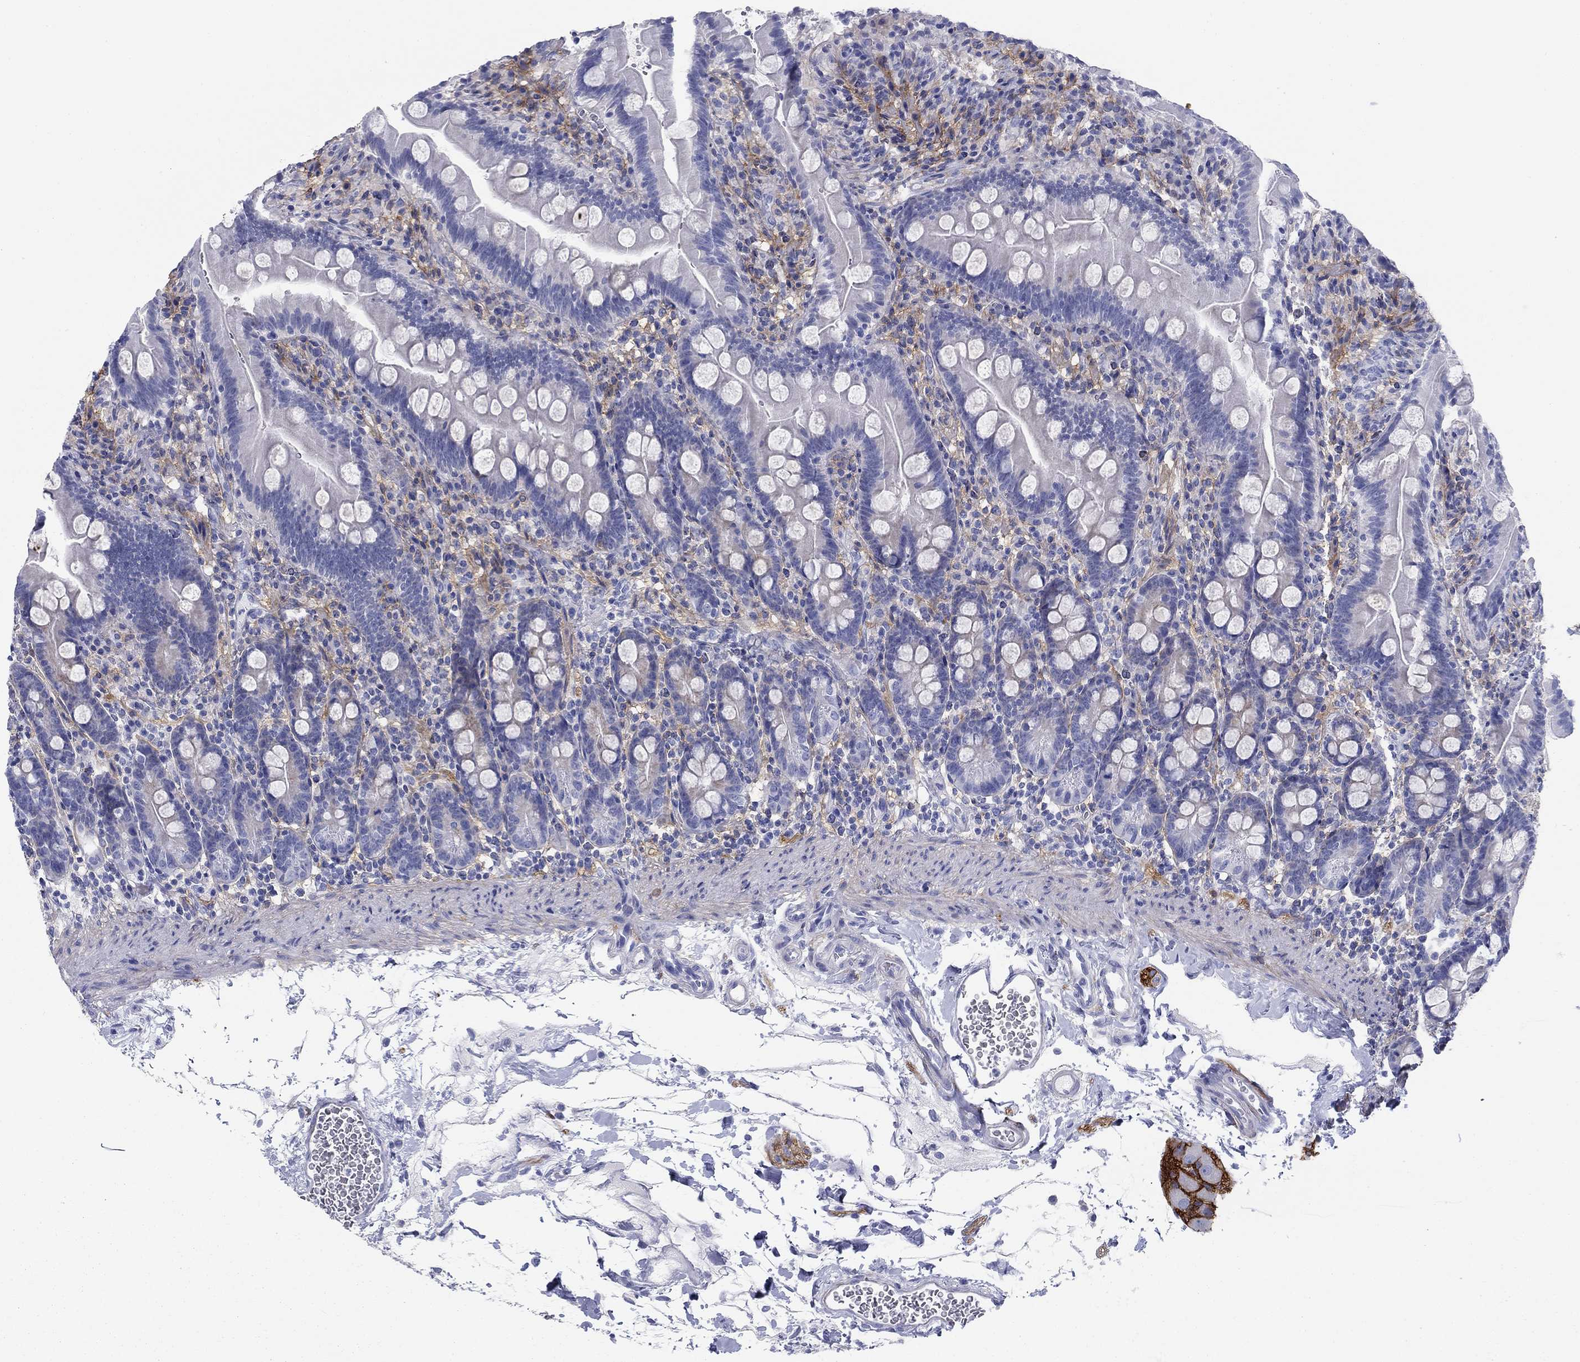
{"staining": {"intensity": "negative", "quantity": "none", "location": "none"}, "tissue": "small intestine", "cell_type": "Glandular cells", "image_type": "normal", "snomed": [{"axis": "morphology", "description": "Normal tissue, NOS"}, {"axis": "topography", "description": "Small intestine"}], "caption": "This is a histopathology image of immunohistochemistry staining of unremarkable small intestine, which shows no expression in glandular cells.", "gene": "GPC1", "patient": {"sex": "female", "age": 44}}